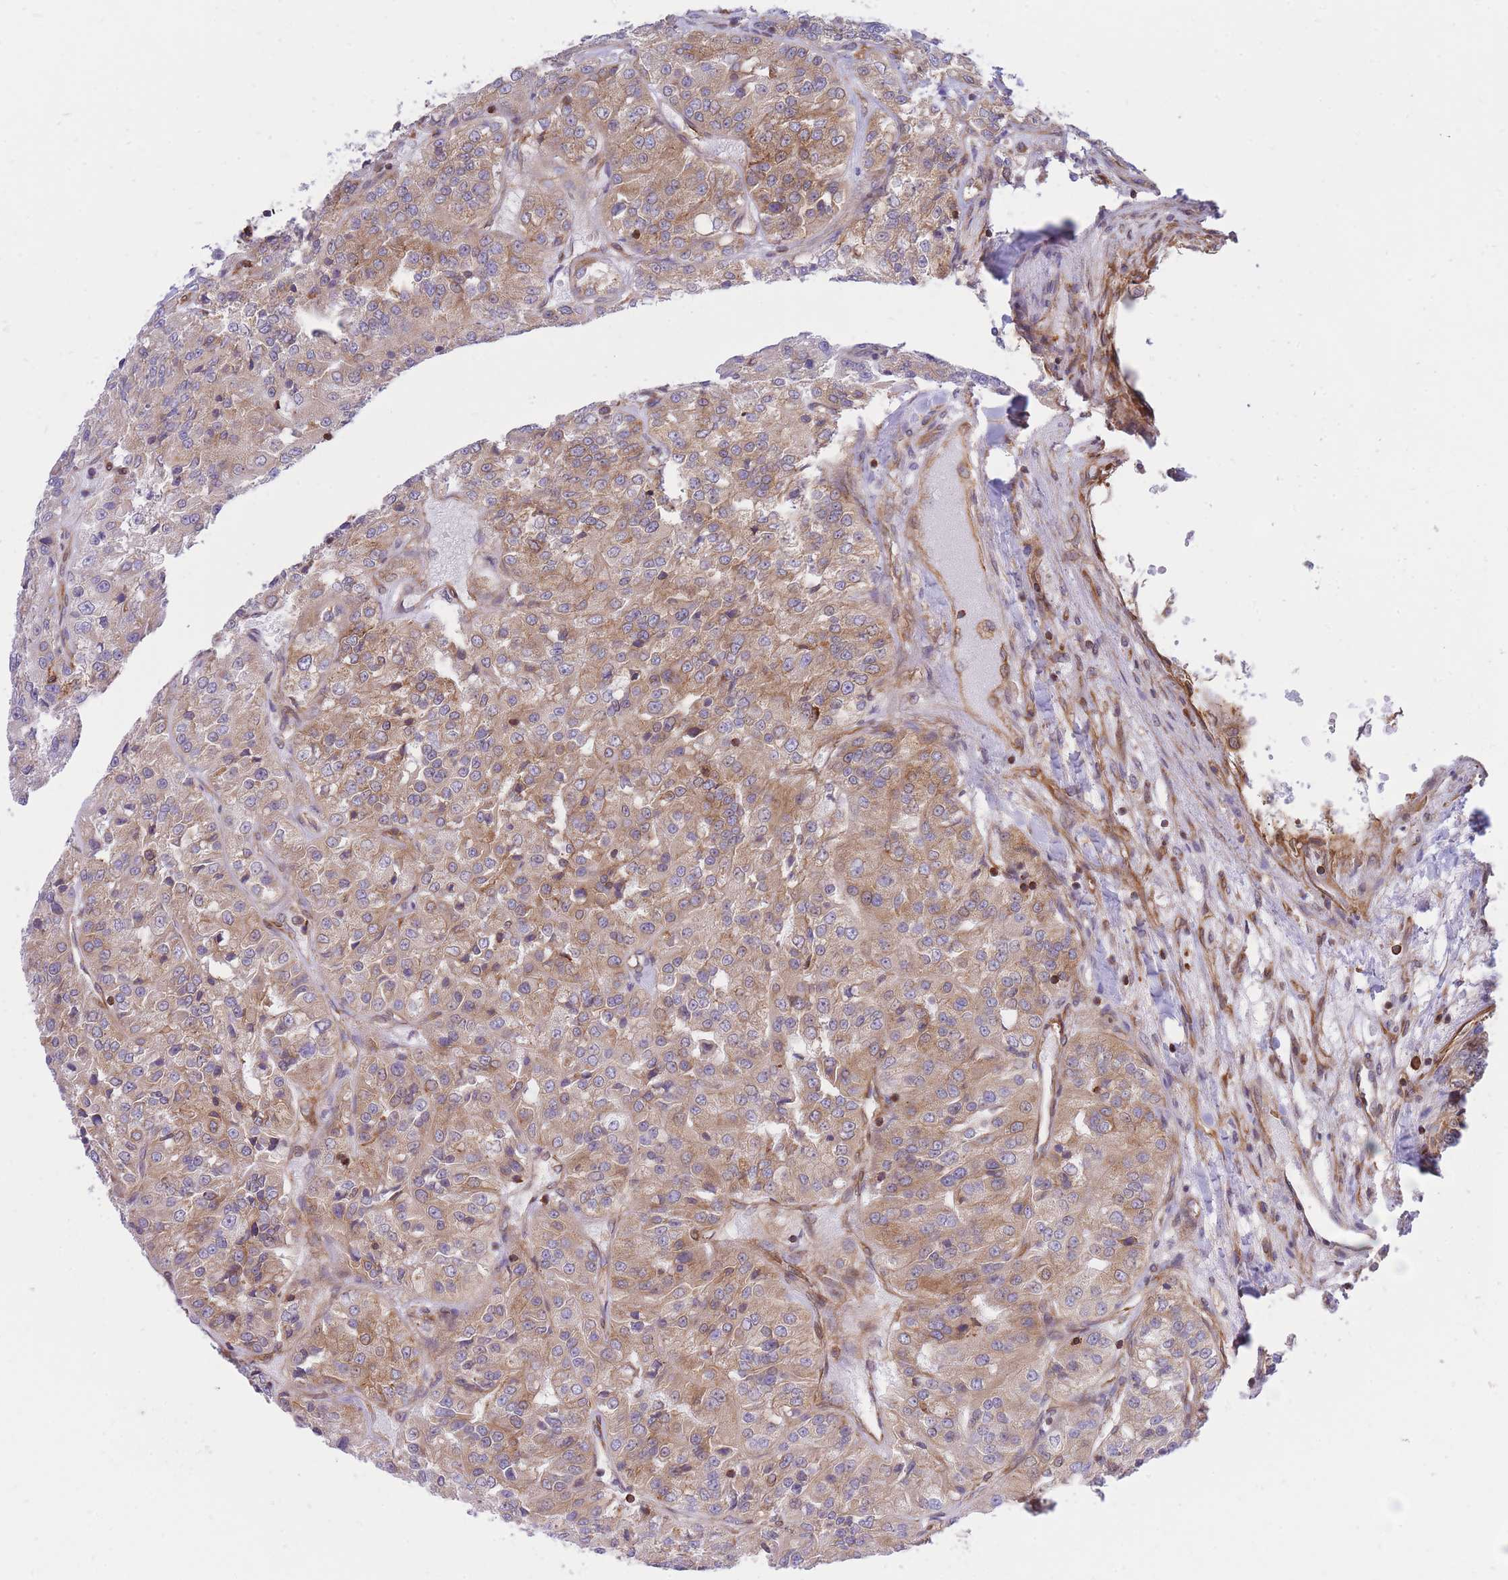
{"staining": {"intensity": "moderate", "quantity": ">75%", "location": "cytoplasmic/membranous"}, "tissue": "renal cancer", "cell_type": "Tumor cells", "image_type": "cancer", "snomed": [{"axis": "morphology", "description": "Adenocarcinoma, NOS"}, {"axis": "topography", "description": "Kidney"}], "caption": "DAB immunohistochemical staining of renal adenocarcinoma shows moderate cytoplasmic/membranous protein positivity in approximately >75% of tumor cells. (Brightfield microscopy of DAB IHC at high magnification).", "gene": "REM1", "patient": {"sex": "female", "age": 63}}